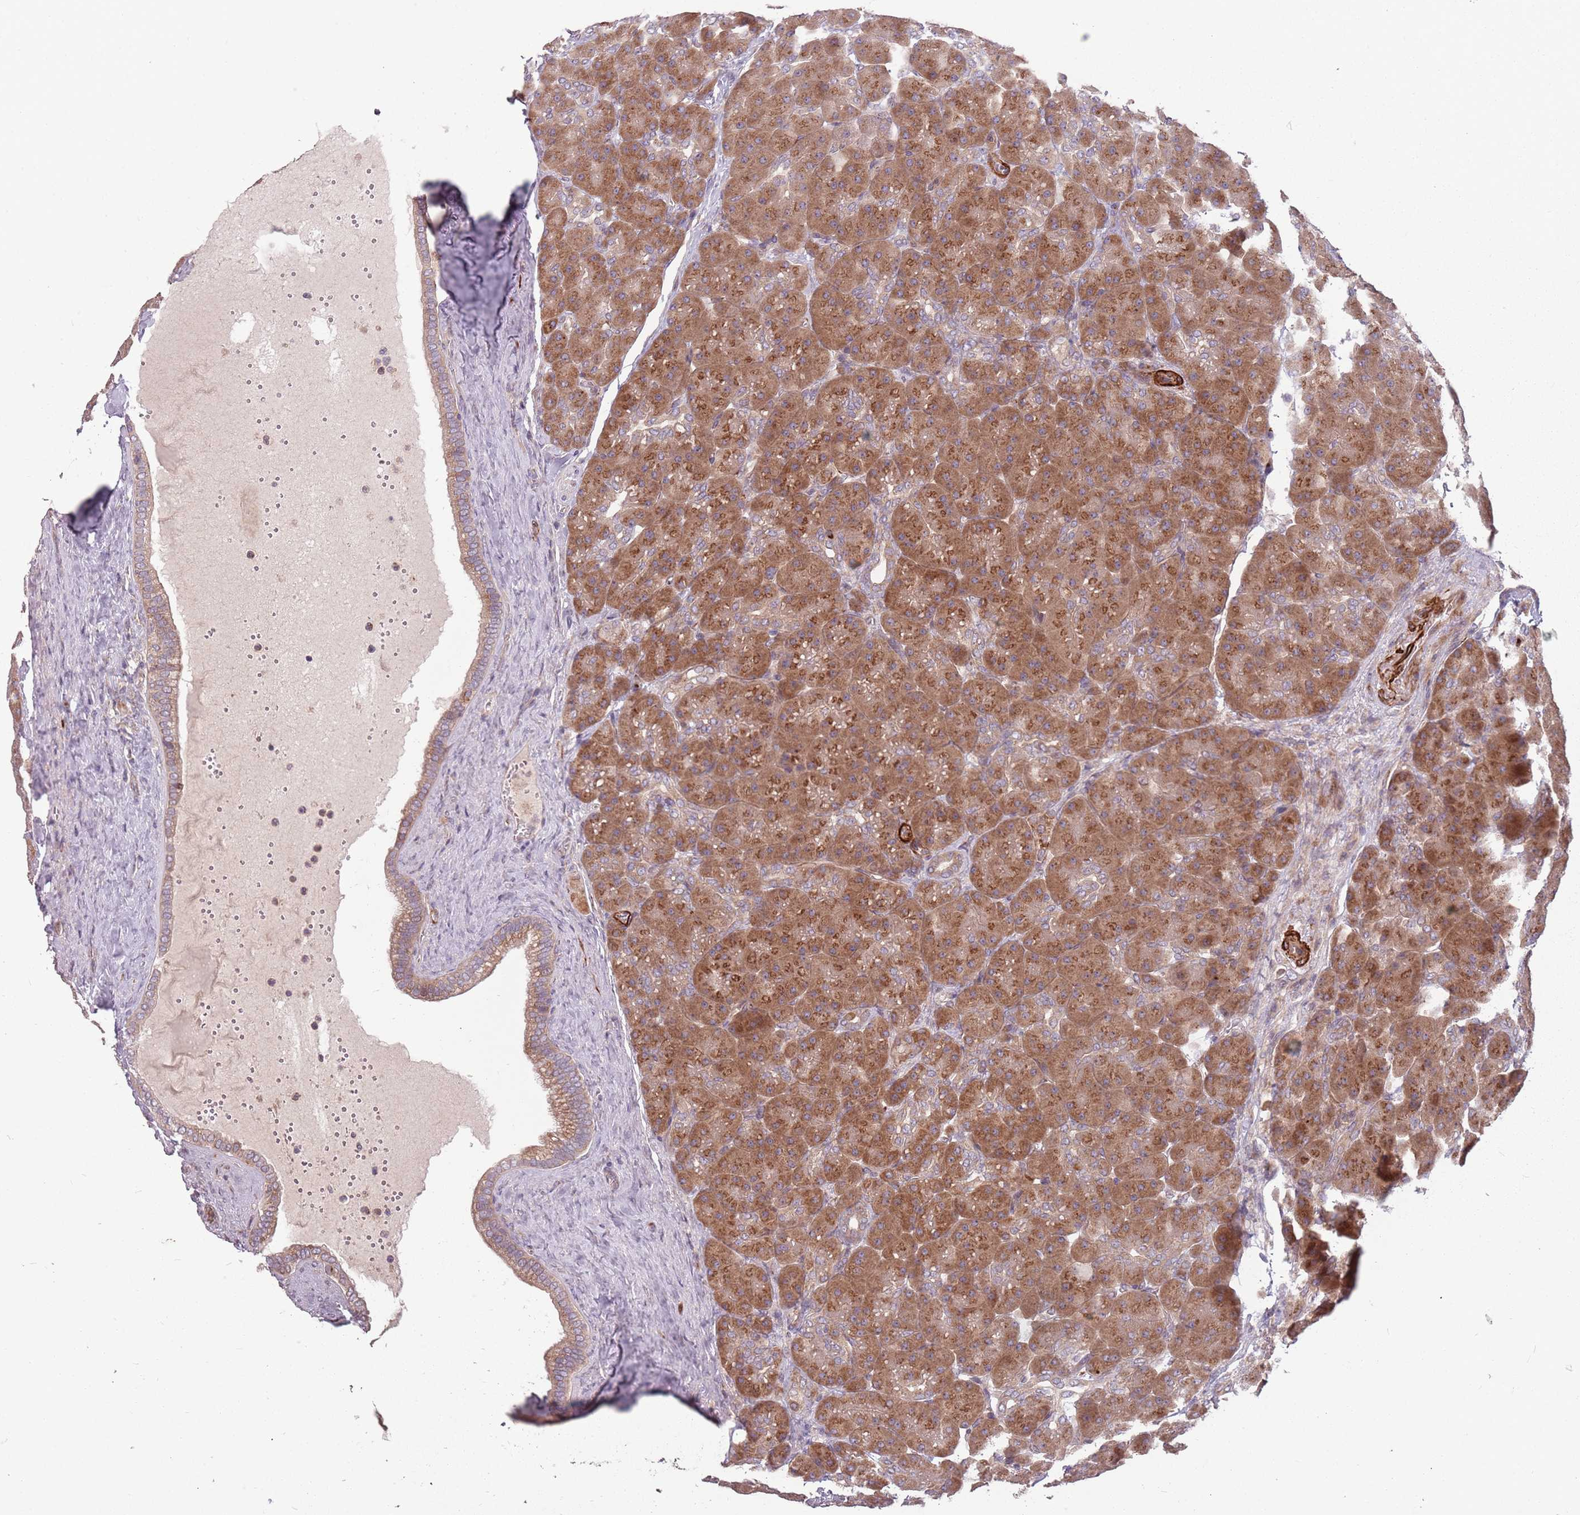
{"staining": {"intensity": "strong", "quantity": ">75%", "location": "cytoplasmic/membranous"}, "tissue": "pancreas", "cell_type": "Exocrine glandular cells", "image_type": "normal", "snomed": [{"axis": "morphology", "description": "Normal tissue, NOS"}, {"axis": "topography", "description": "Pancreas"}], "caption": "Exocrine glandular cells reveal high levels of strong cytoplasmic/membranous staining in approximately >75% of cells in unremarkable pancreas. The protein of interest is stained brown, and the nuclei are stained in blue (DAB (3,3'-diaminobenzidine) IHC with brightfield microscopy, high magnification).", "gene": "PLD6", "patient": {"sex": "male", "age": 66}}